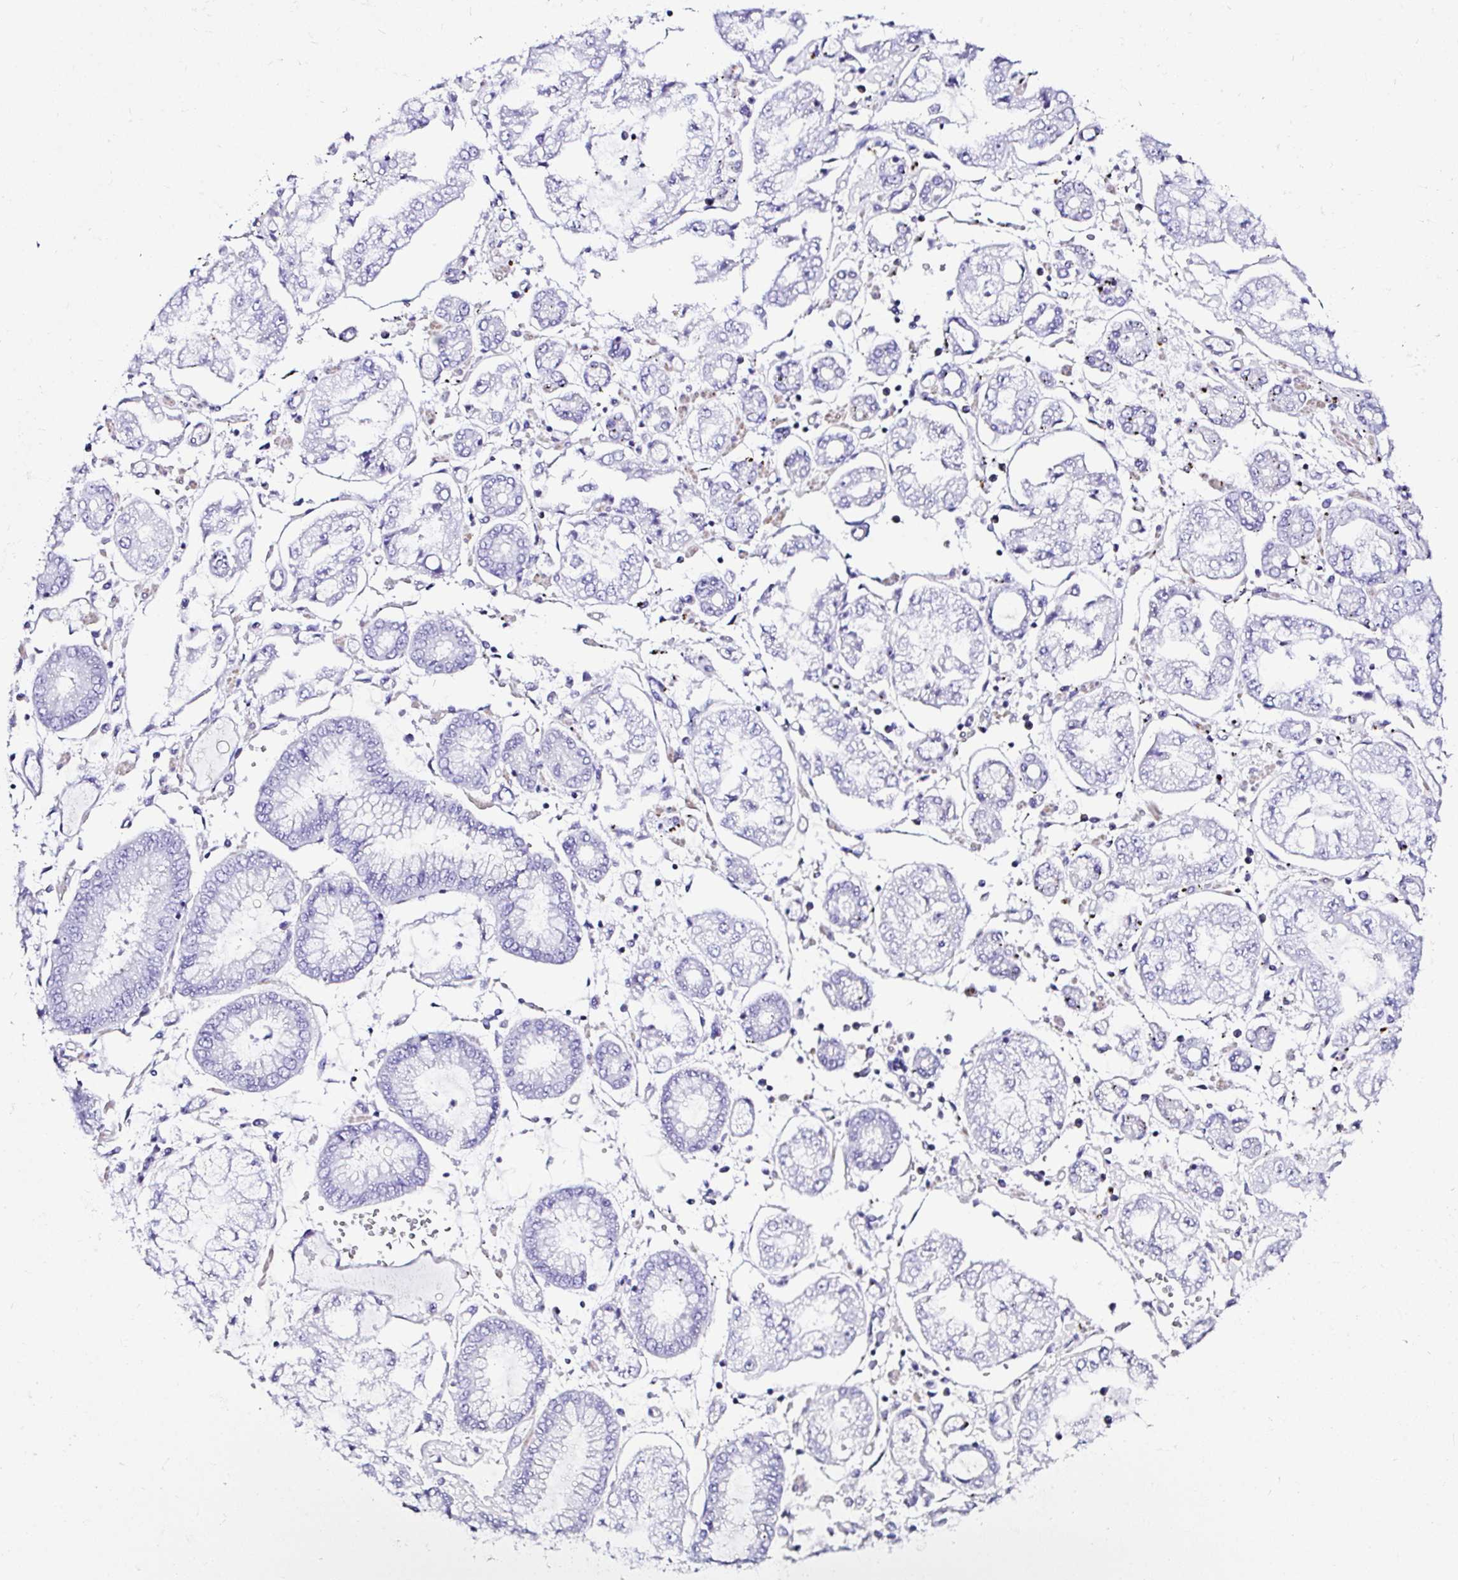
{"staining": {"intensity": "negative", "quantity": "none", "location": "none"}, "tissue": "stomach cancer", "cell_type": "Tumor cells", "image_type": "cancer", "snomed": [{"axis": "morphology", "description": "Adenocarcinoma, NOS"}, {"axis": "topography", "description": "Stomach"}], "caption": "Adenocarcinoma (stomach) stained for a protein using IHC shows no positivity tumor cells.", "gene": "DEPDC5", "patient": {"sex": "male", "age": 76}}